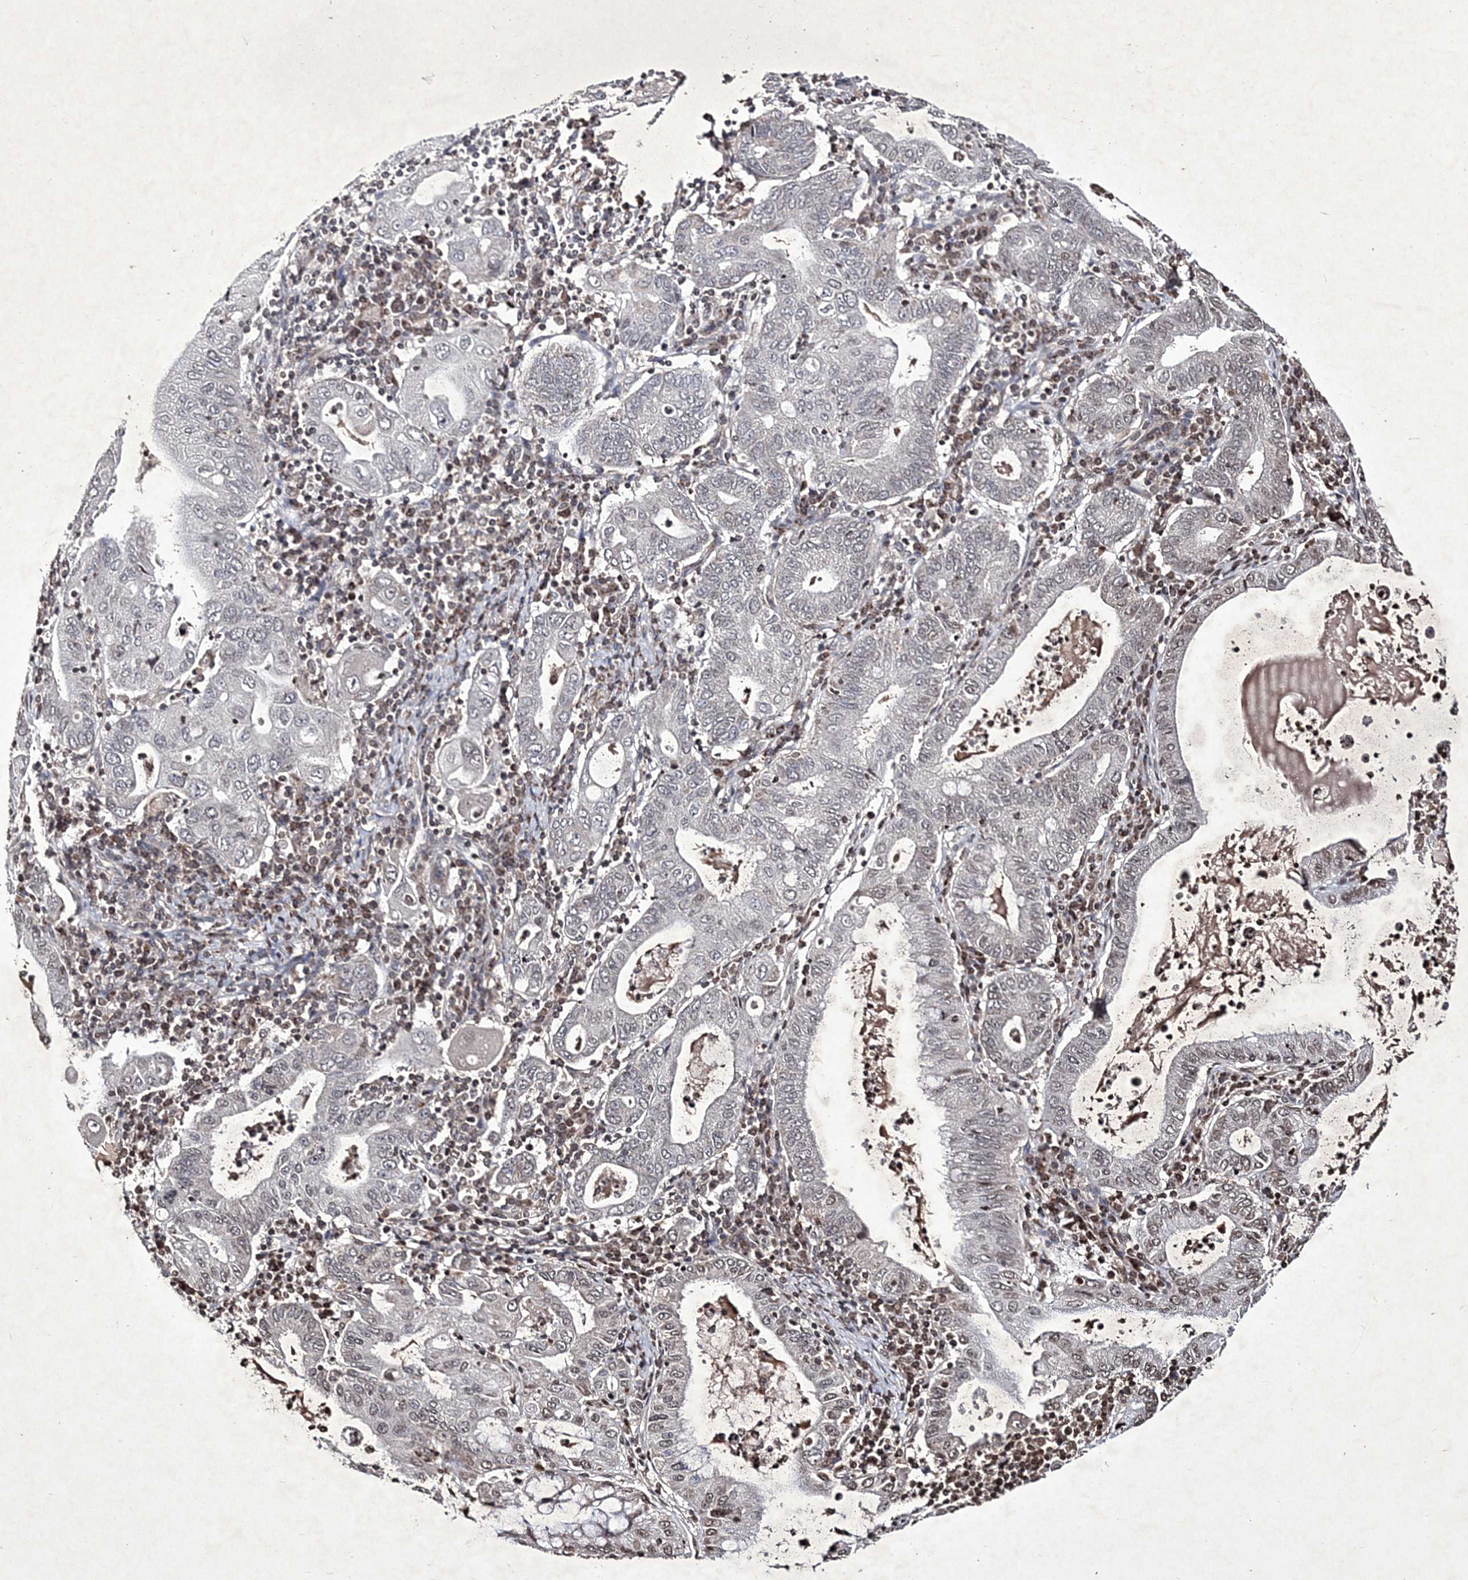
{"staining": {"intensity": "weak", "quantity": "25%-75%", "location": "nuclear"}, "tissue": "stomach cancer", "cell_type": "Tumor cells", "image_type": "cancer", "snomed": [{"axis": "morphology", "description": "Normal tissue, NOS"}, {"axis": "morphology", "description": "Adenocarcinoma, NOS"}, {"axis": "topography", "description": "Esophagus"}, {"axis": "topography", "description": "Stomach, upper"}, {"axis": "topography", "description": "Peripheral nerve tissue"}], "caption": "DAB immunohistochemical staining of human stomach adenocarcinoma exhibits weak nuclear protein expression in approximately 25%-75% of tumor cells. (DAB (3,3'-diaminobenzidine) IHC with brightfield microscopy, high magnification).", "gene": "SOWAHB", "patient": {"sex": "male", "age": 62}}